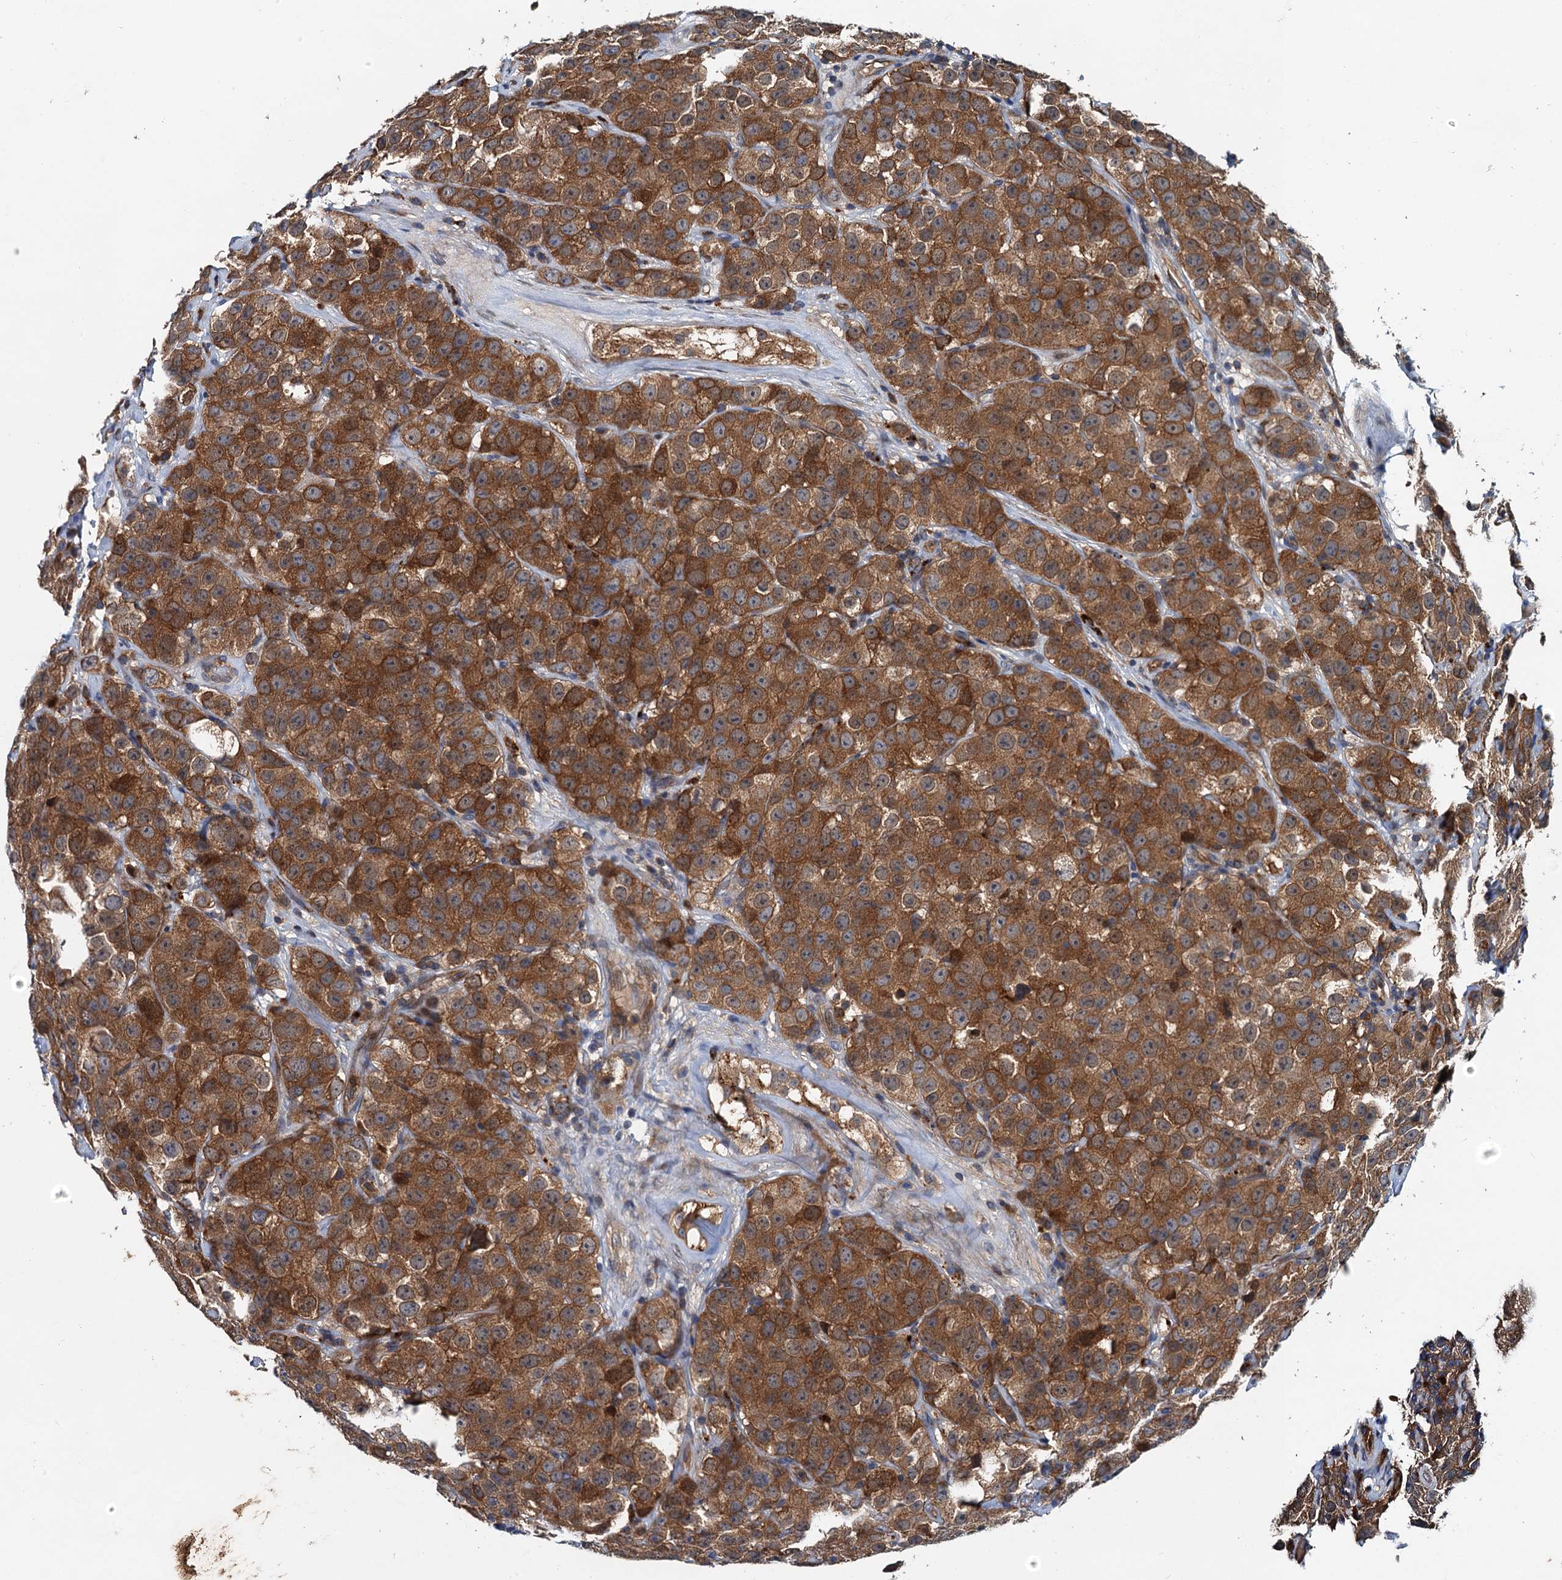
{"staining": {"intensity": "strong", "quantity": "25%-75%", "location": "cytoplasmic/membranous"}, "tissue": "testis cancer", "cell_type": "Tumor cells", "image_type": "cancer", "snomed": [{"axis": "morphology", "description": "Seminoma, NOS"}, {"axis": "topography", "description": "Testis"}], "caption": "Immunohistochemical staining of human testis cancer (seminoma) displays strong cytoplasmic/membranous protein positivity in approximately 25%-75% of tumor cells.", "gene": "EFL1", "patient": {"sex": "male", "age": 28}}